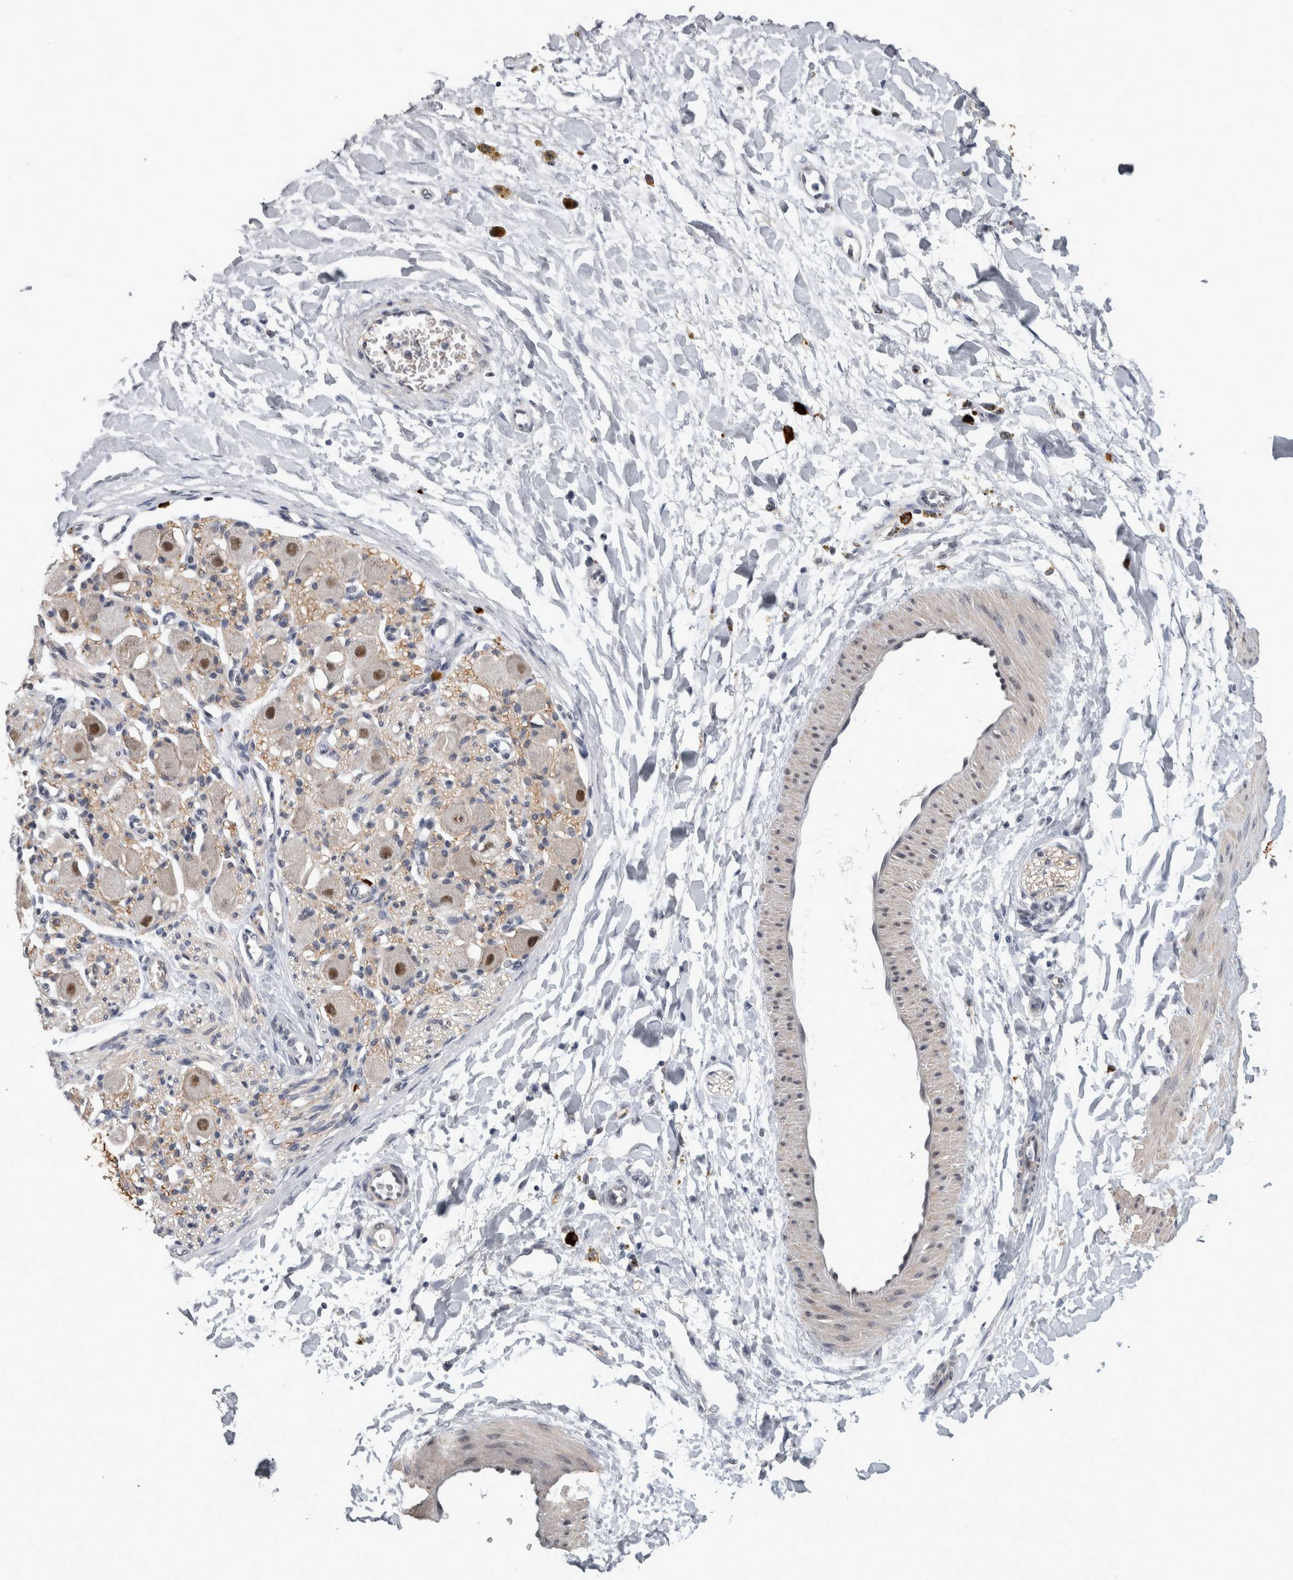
{"staining": {"intensity": "negative", "quantity": "none", "location": "none"}, "tissue": "adipose tissue", "cell_type": "Adipocytes", "image_type": "normal", "snomed": [{"axis": "morphology", "description": "Normal tissue, NOS"}, {"axis": "topography", "description": "Kidney"}, {"axis": "topography", "description": "Peripheral nerve tissue"}], "caption": "Immunohistochemical staining of normal adipose tissue displays no significant staining in adipocytes.", "gene": "PEBP4", "patient": {"sex": "male", "age": 7}}